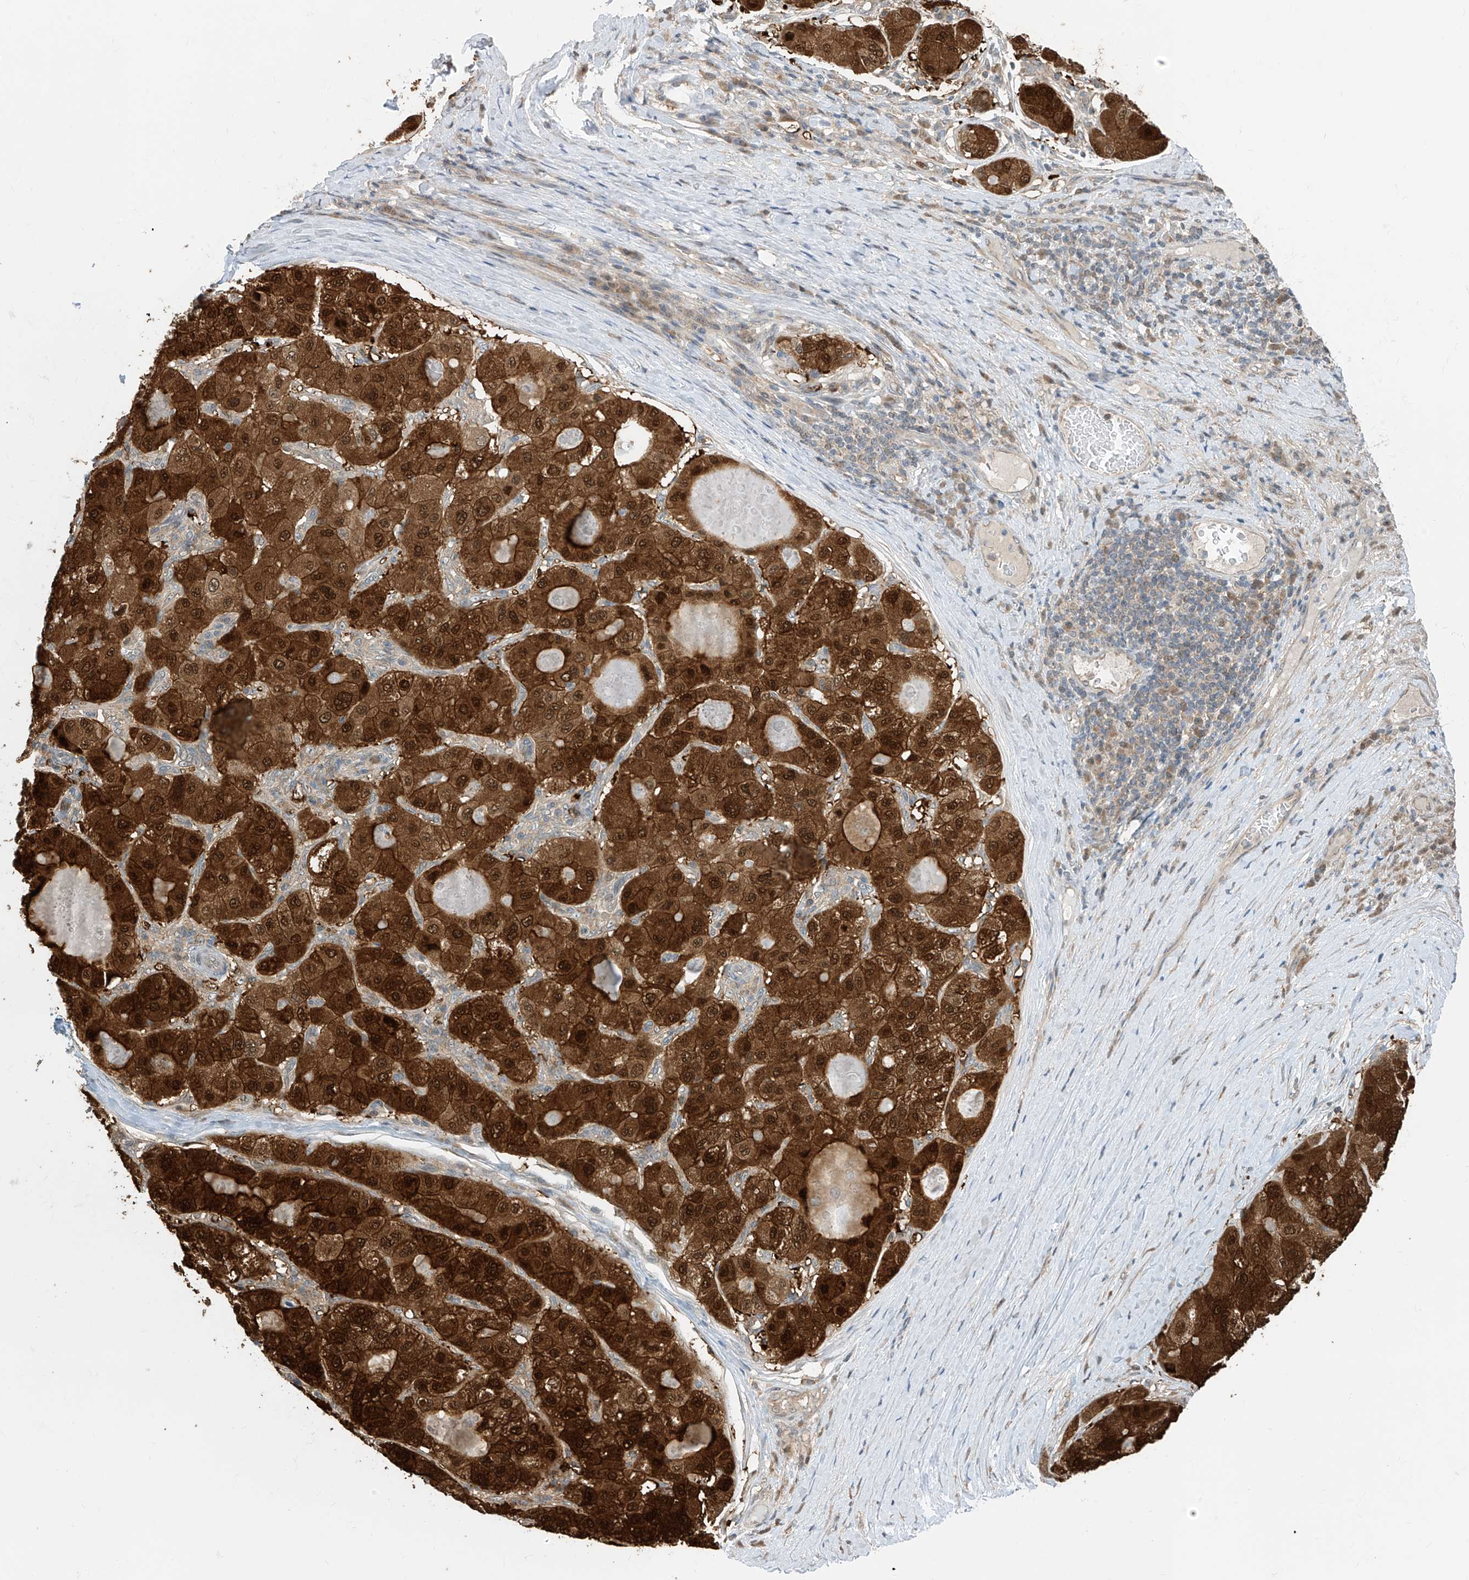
{"staining": {"intensity": "strong", "quantity": ">75%", "location": "cytoplasmic/membranous,nuclear"}, "tissue": "liver cancer", "cell_type": "Tumor cells", "image_type": "cancer", "snomed": [{"axis": "morphology", "description": "Carcinoma, Hepatocellular, NOS"}, {"axis": "topography", "description": "Liver"}], "caption": "Protein analysis of liver cancer tissue shows strong cytoplasmic/membranous and nuclear staining in about >75% of tumor cells.", "gene": "TTC38", "patient": {"sex": "male", "age": 80}}